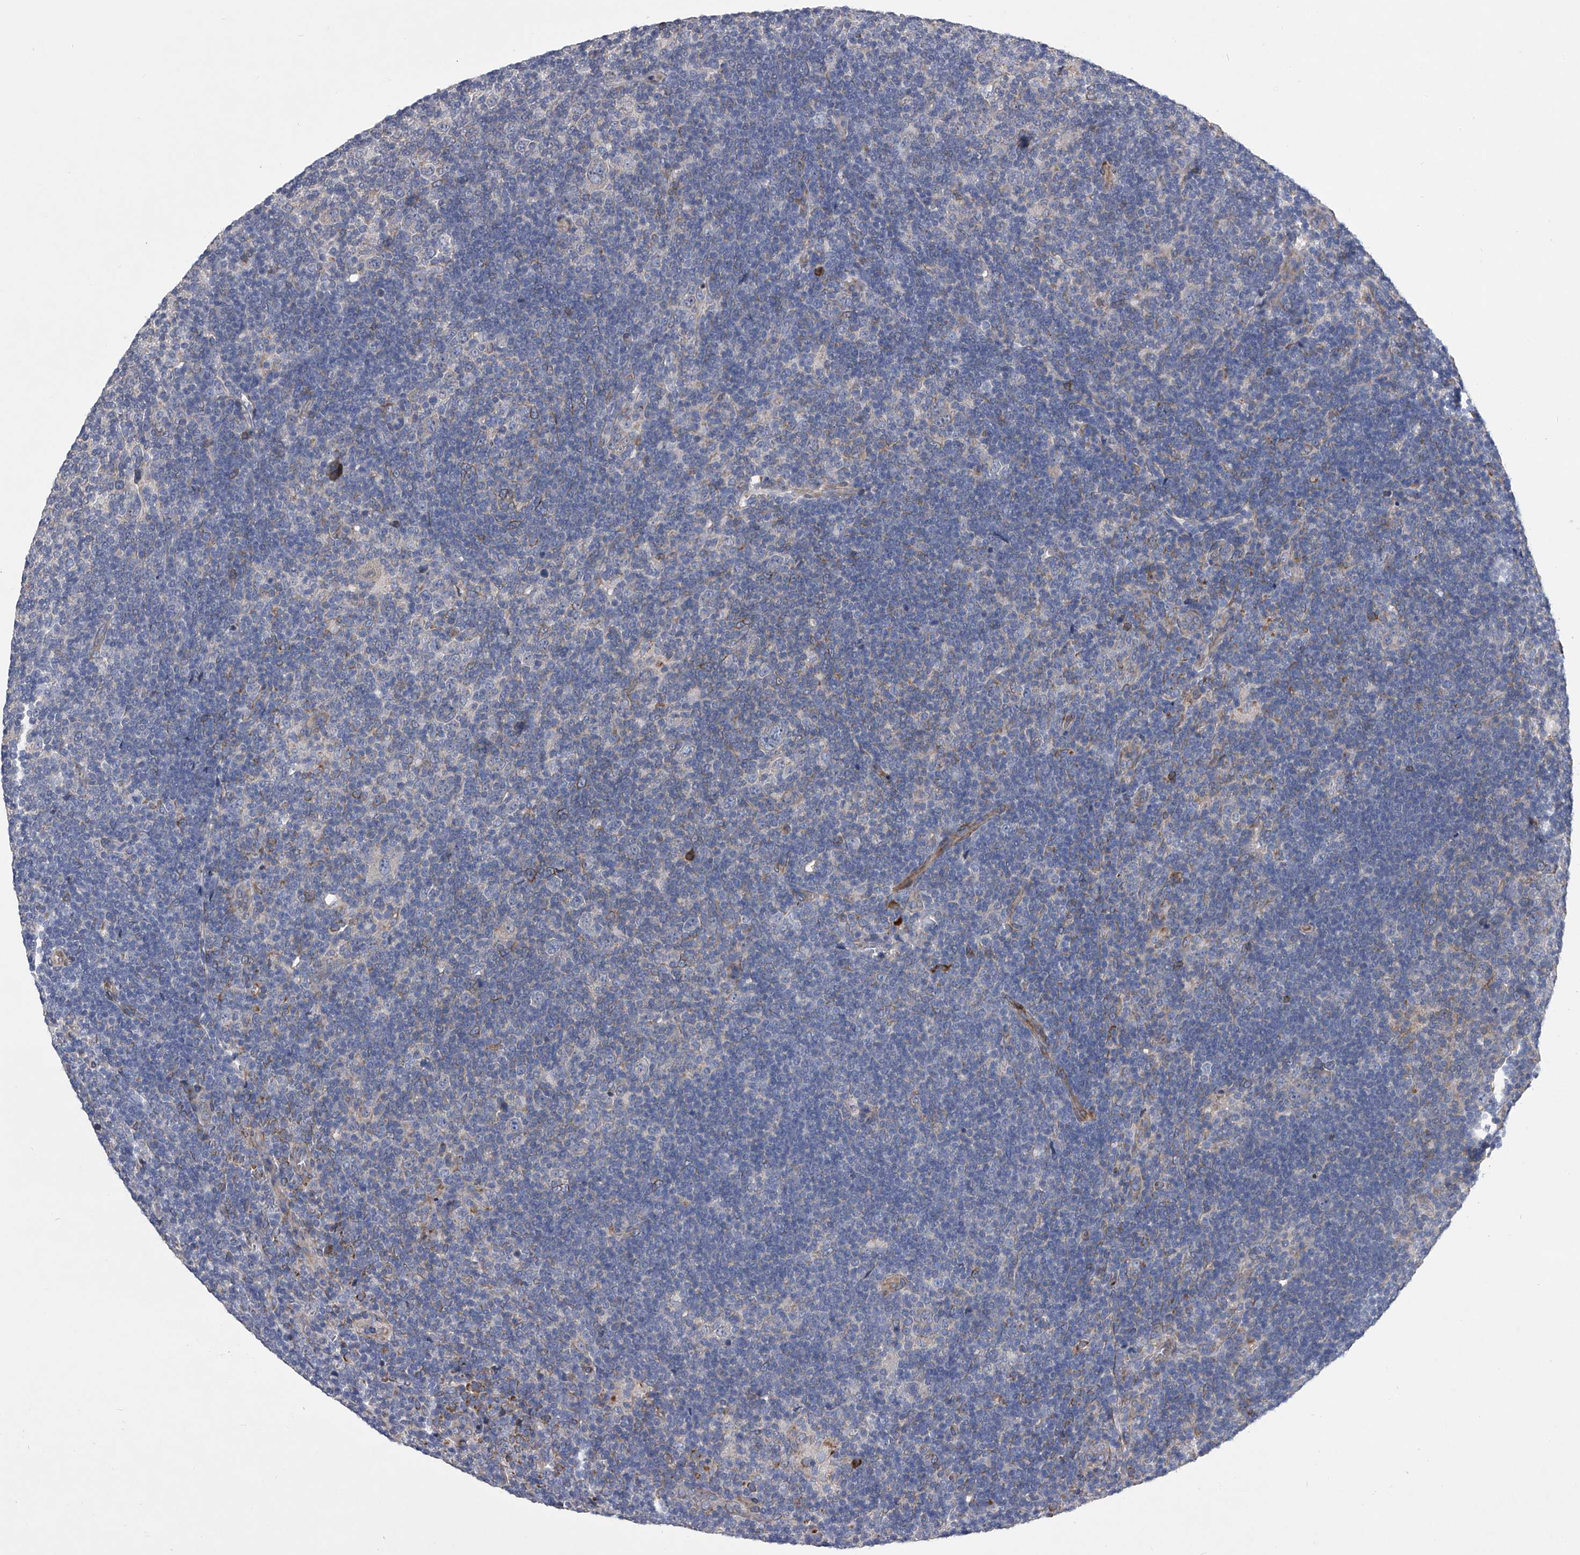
{"staining": {"intensity": "negative", "quantity": "none", "location": "none"}, "tissue": "lymphoma", "cell_type": "Tumor cells", "image_type": "cancer", "snomed": [{"axis": "morphology", "description": "Hodgkin's disease, NOS"}, {"axis": "topography", "description": "Lymph node"}], "caption": "IHC of human lymphoma demonstrates no expression in tumor cells.", "gene": "CCR4", "patient": {"sex": "female", "age": 57}}